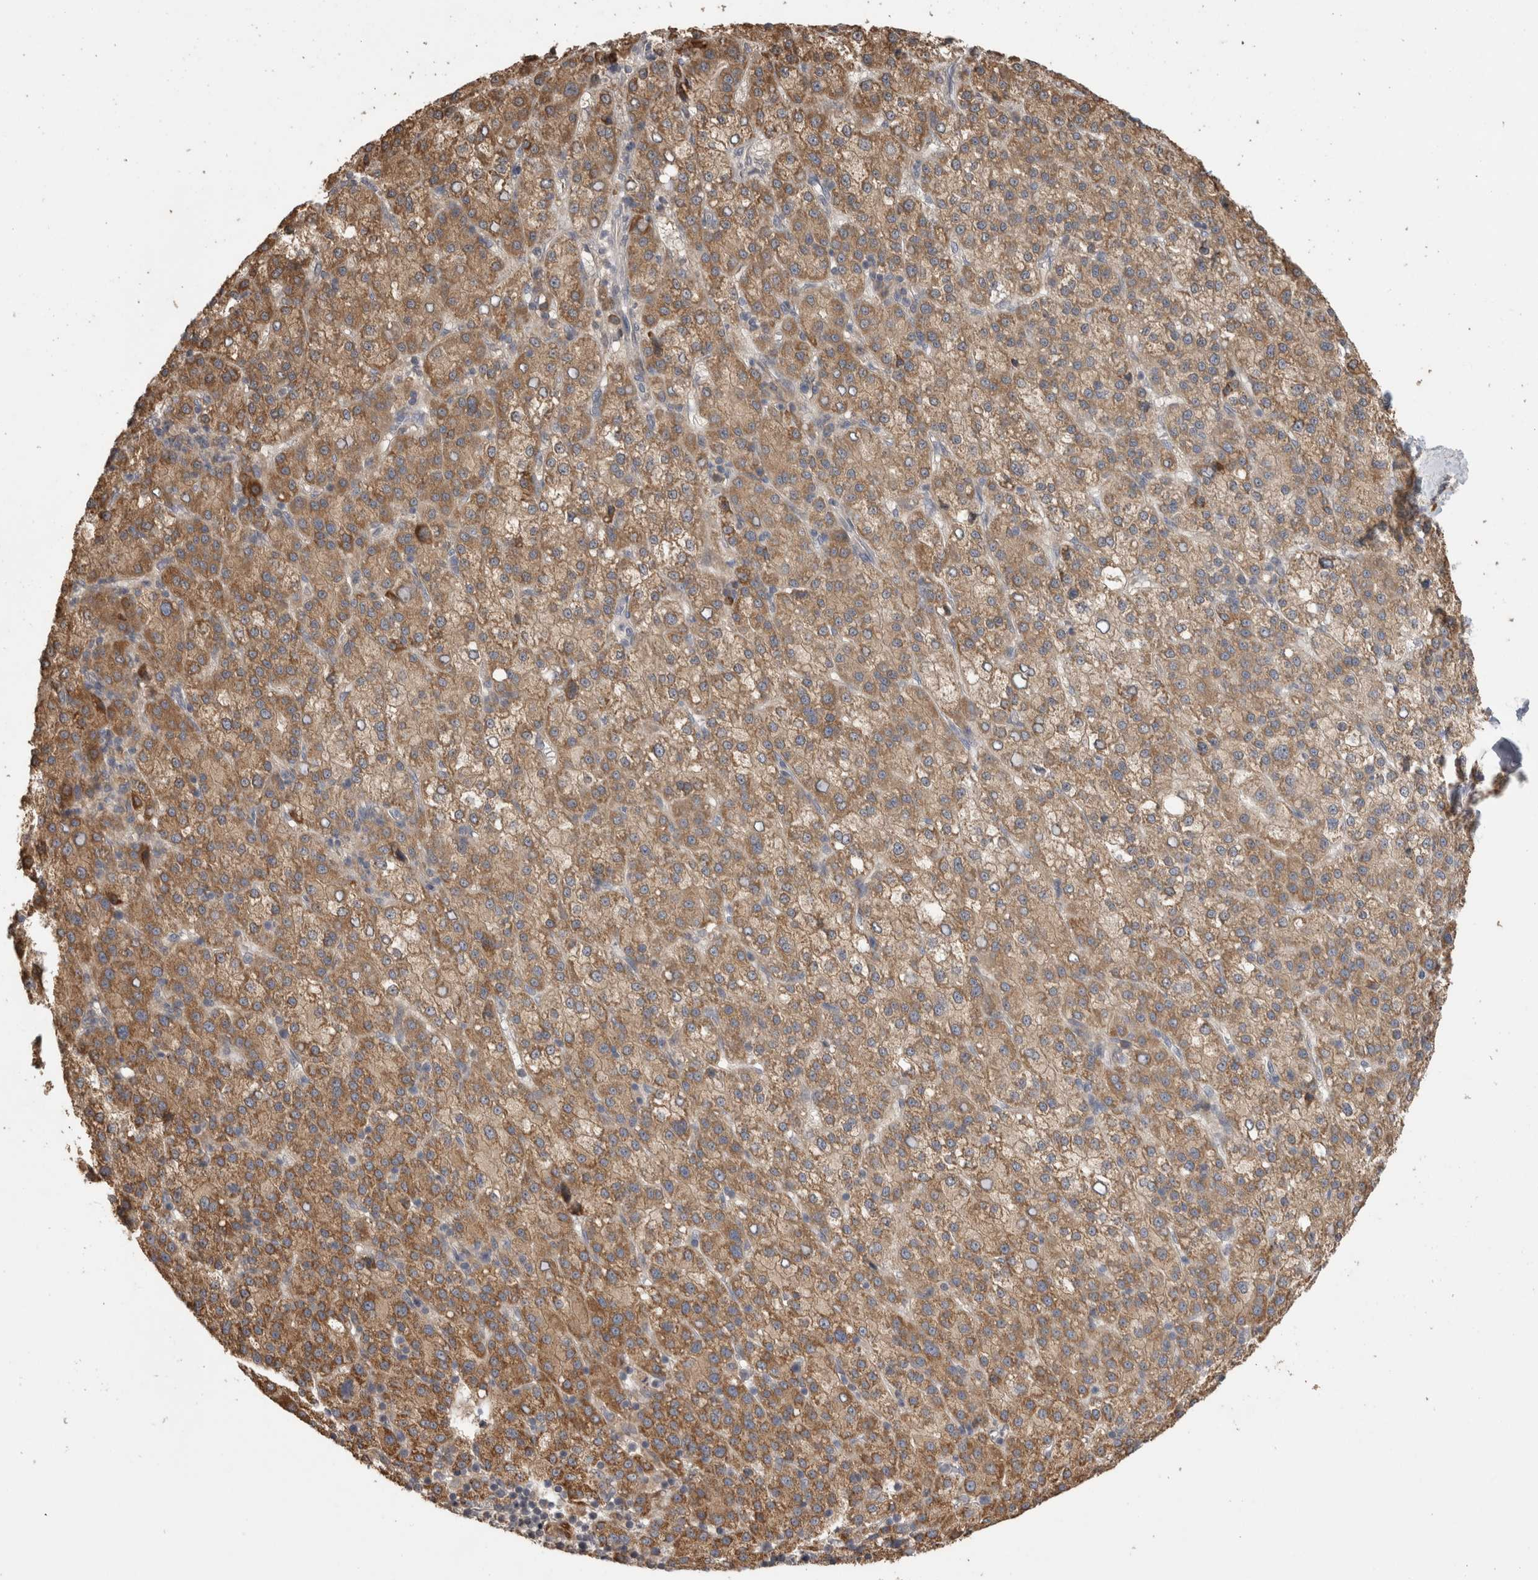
{"staining": {"intensity": "moderate", "quantity": ">75%", "location": "cytoplasmic/membranous"}, "tissue": "liver cancer", "cell_type": "Tumor cells", "image_type": "cancer", "snomed": [{"axis": "morphology", "description": "Carcinoma, Hepatocellular, NOS"}, {"axis": "topography", "description": "Liver"}], "caption": "Moderate cytoplasmic/membranous protein positivity is present in about >75% of tumor cells in hepatocellular carcinoma (liver).", "gene": "TBCE", "patient": {"sex": "female", "age": 58}}